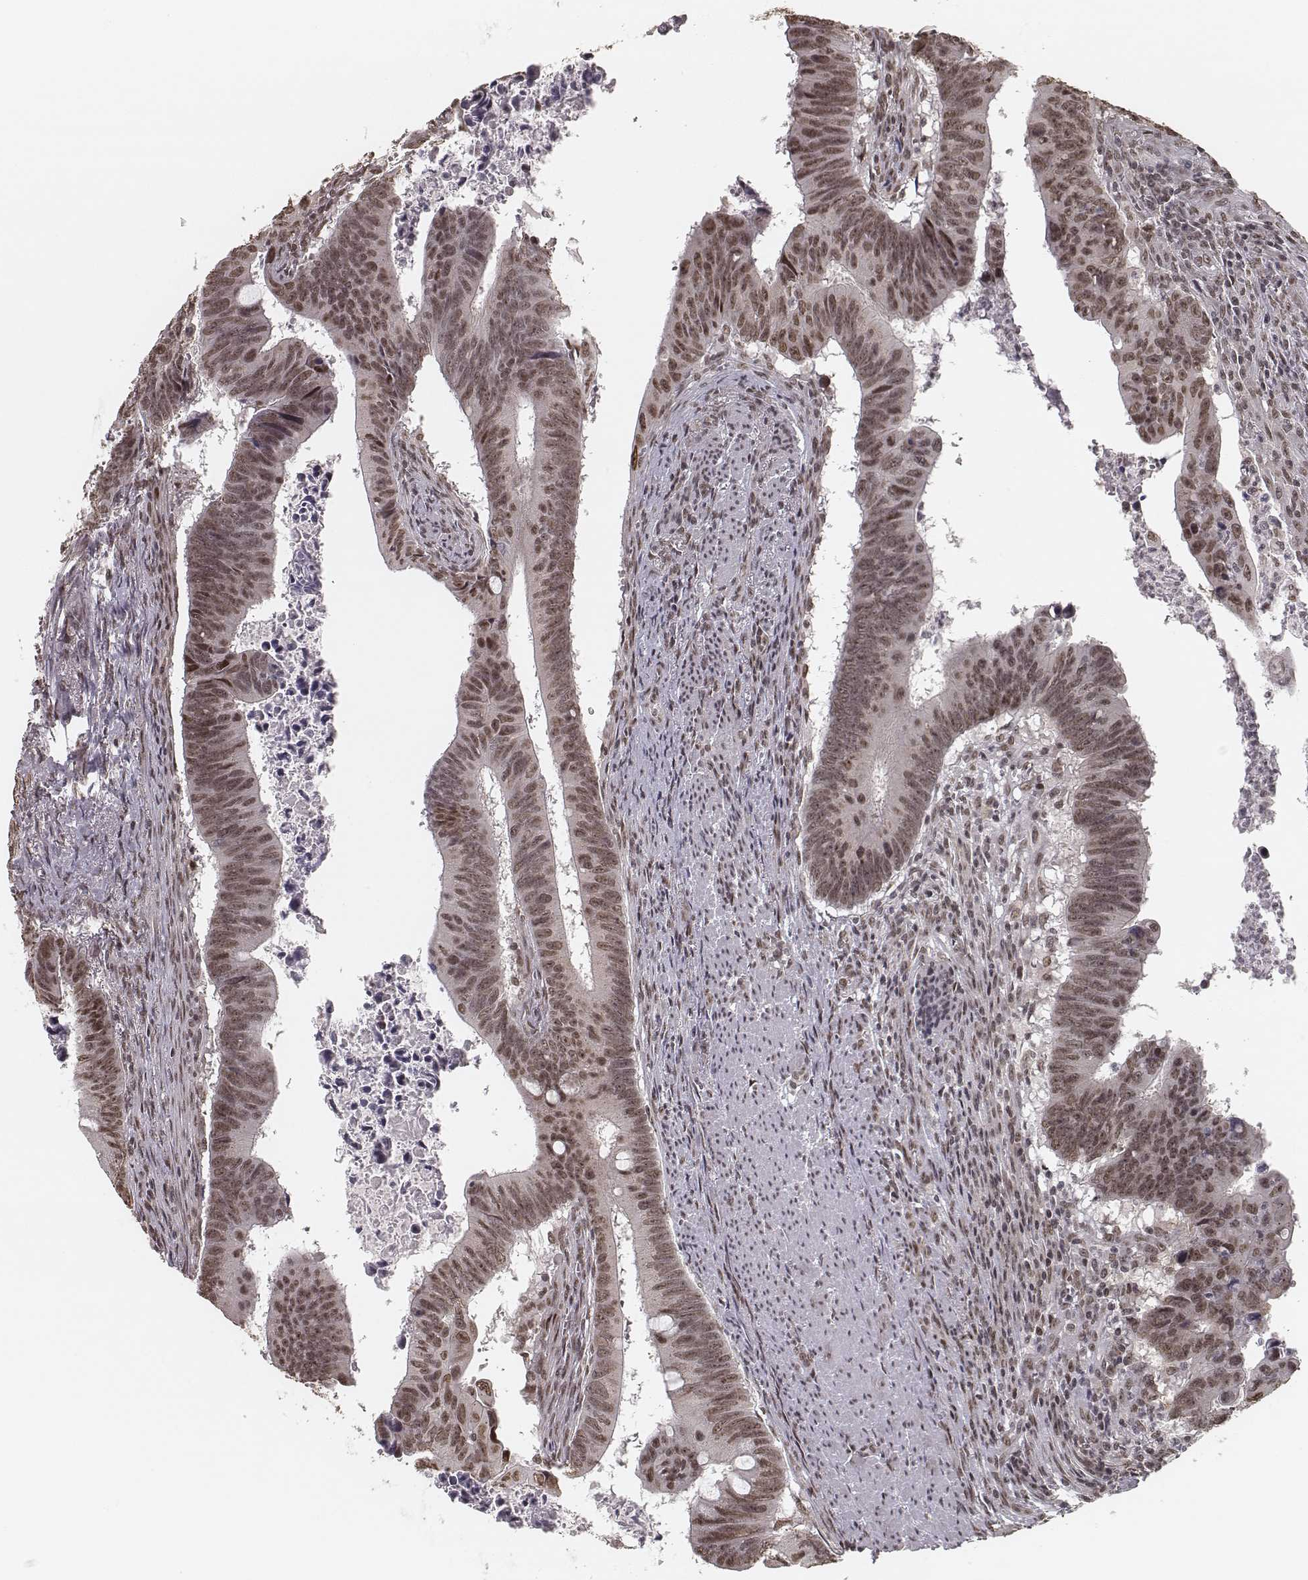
{"staining": {"intensity": "moderate", "quantity": ">75%", "location": "nuclear"}, "tissue": "colorectal cancer", "cell_type": "Tumor cells", "image_type": "cancer", "snomed": [{"axis": "morphology", "description": "Adenocarcinoma, NOS"}, {"axis": "topography", "description": "Colon"}], "caption": "Colorectal adenocarcinoma stained with DAB IHC shows medium levels of moderate nuclear positivity in about >75% of tumor cells.", "gene": "HMGA2", "patient": {"sex": "female", "age": 87}}